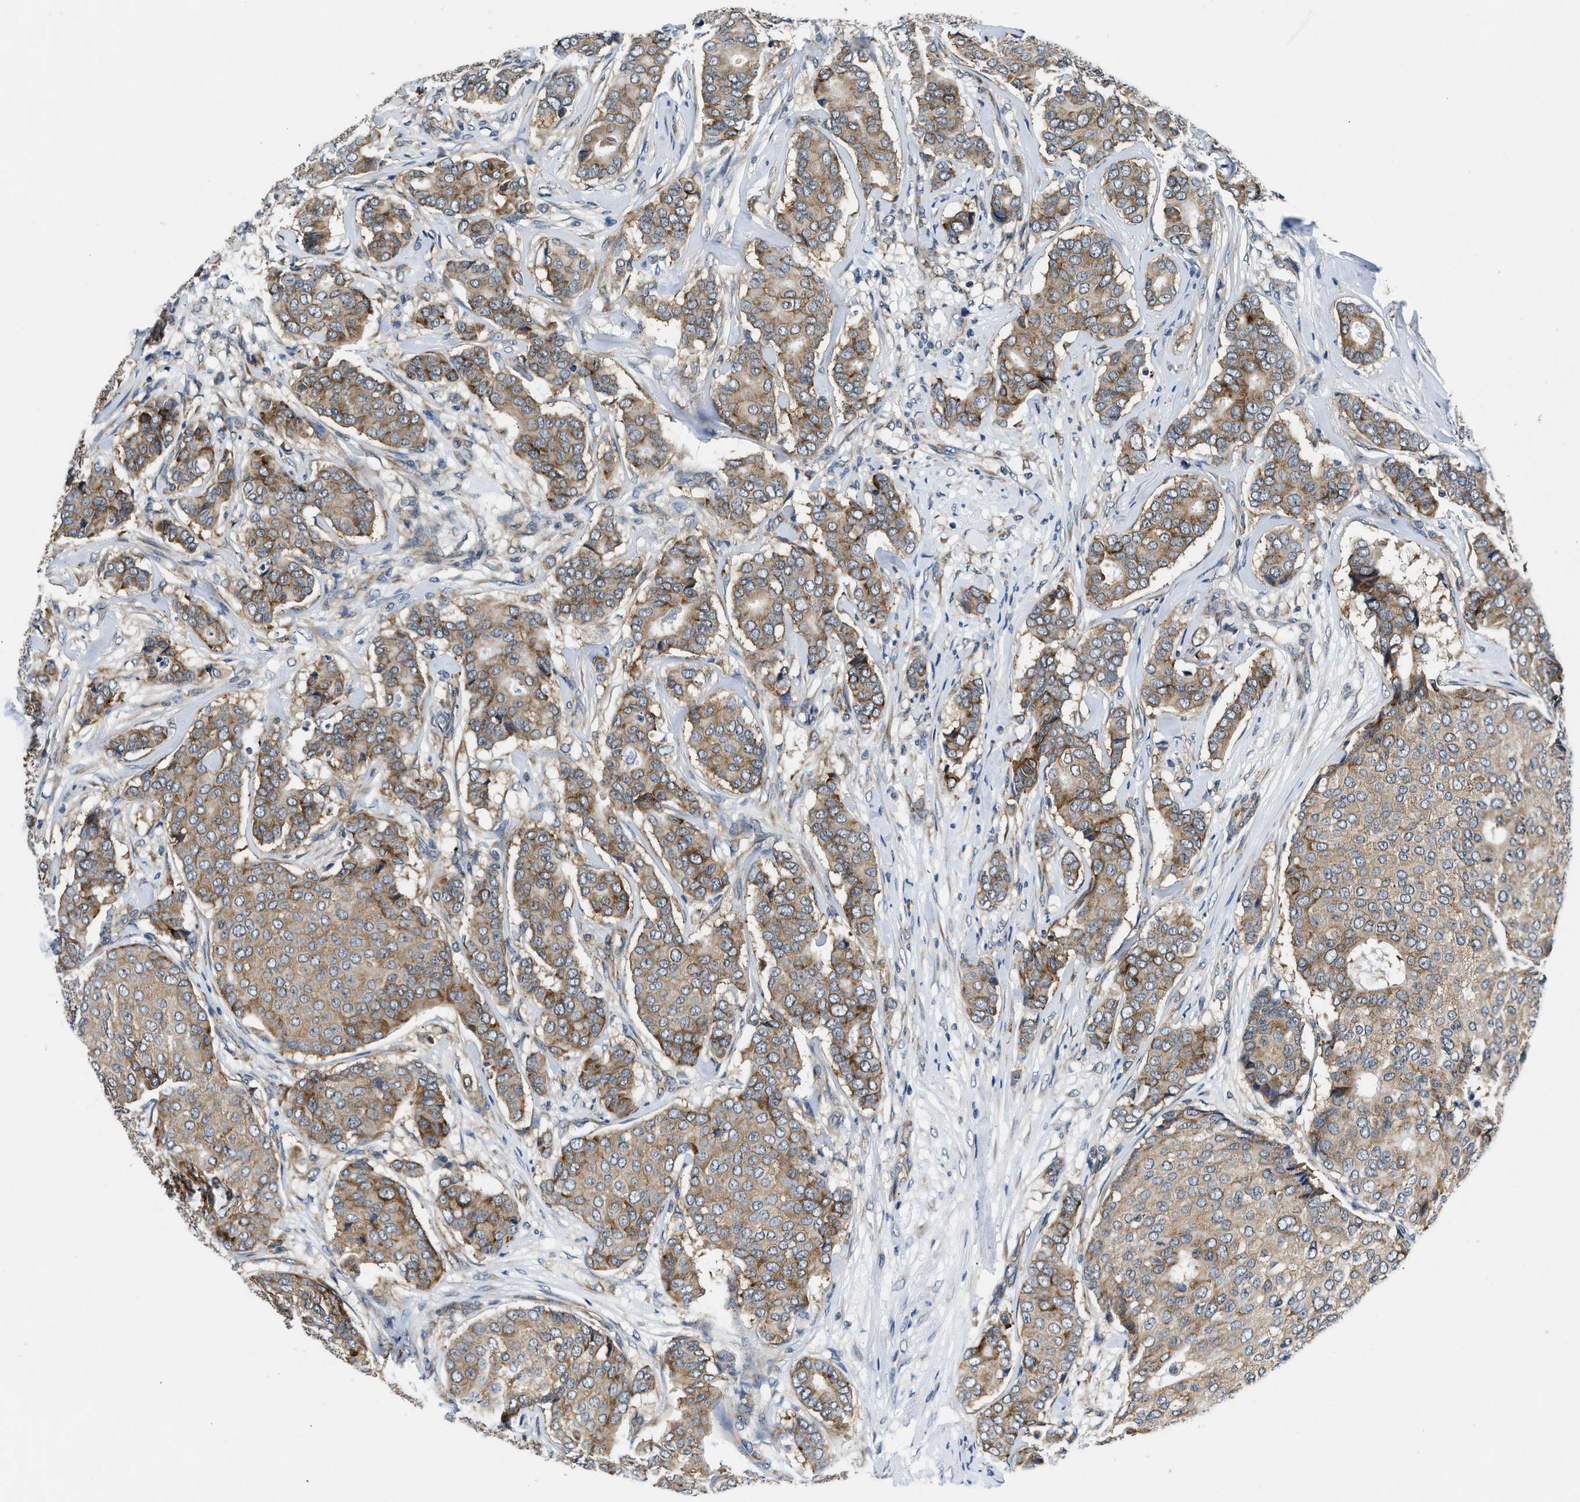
{"staining": {"intensity": "moderate", "quantity": ">75%", "location": "cytoplasmic/membranous"}, "tissue": "breast cancer", "cell_type": "Tumor cells", "image_type": "cancer", "snomed": [{"axis": "morphology", "description": "Duct carcinoma"}, {"axis": "topography", "description": "Breast"}], "caption": "A brown stain highlights moderate cytoplasmic/membranous staining of a protein in invasive ductal carcinoma (breast) tumor cells.", "gene": "PA2G4", "patient": {"sex": "female", "age": 75}}